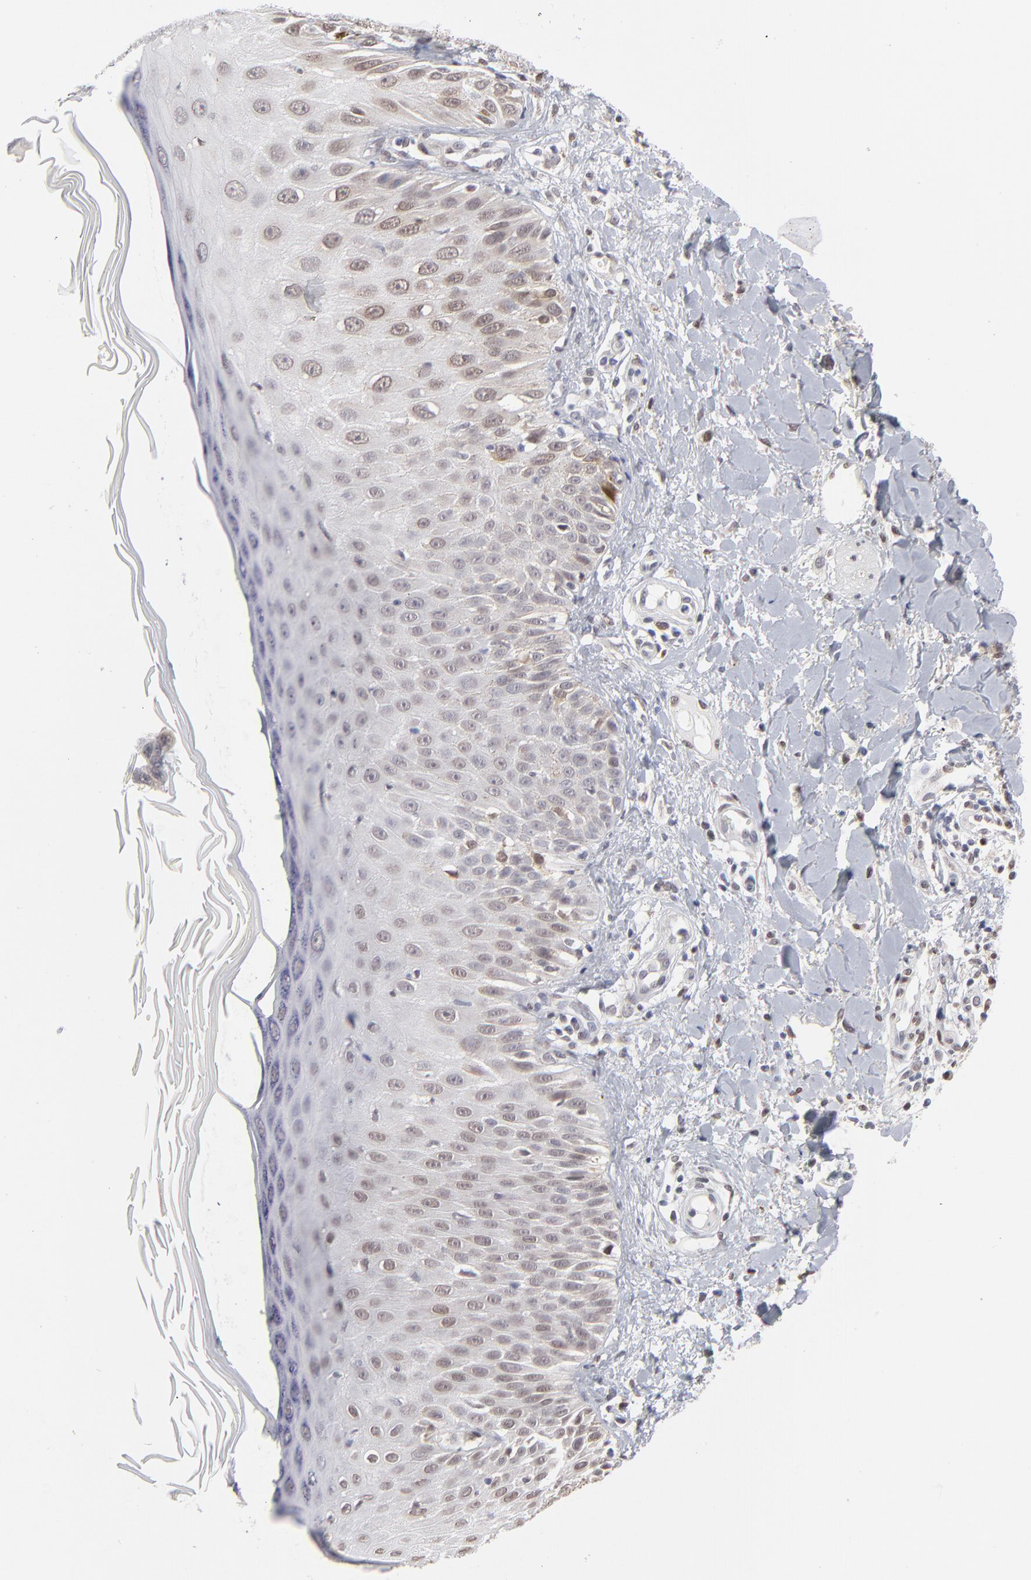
{"staining": {"intensity": "moderate", "quantity": "25%-75%", "location": "nuclear"}, "tissue": "skin cancer", "cell_type": "Tumor cells", "image_type": "cancer", "snomed": [{"axis": "morphology", "description": "Squamous cell carcinoma, NOS"}, {"axis": "topography", "description": "Skin"}], "caption": "Protein expression analysis of human skin squamous cell carcinoma reveals moderate nuclear expression in about 25%-75% of tumor cells.", "gene": "RBM3", "patient": {"sex": "male", "age": 24}}